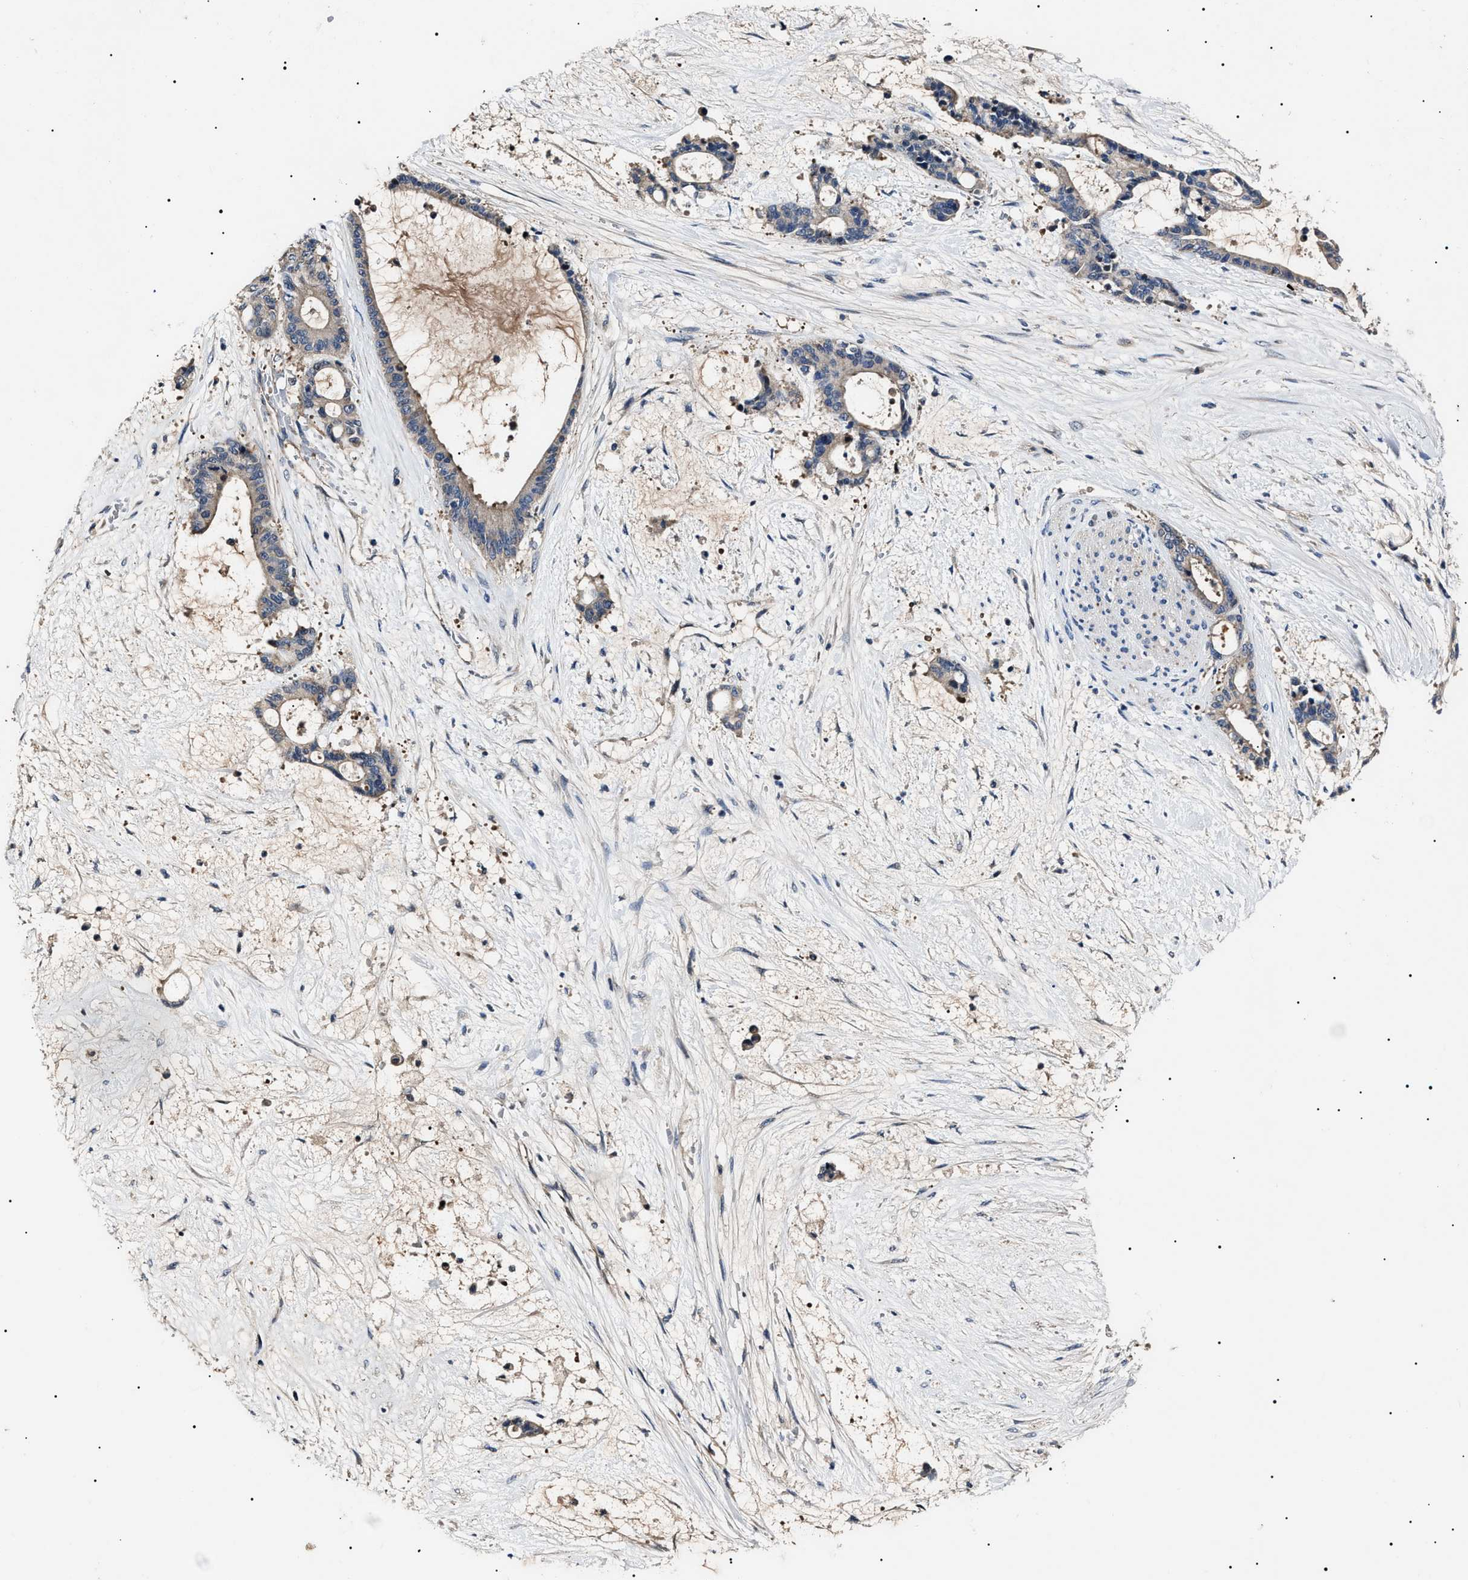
{"staining": {"intensity": "negative", "quantity": "none", "location": "none"}, "tissue": "liver cancer", "cell_type": "Tumor cells", "image_type": "cancer", "snomed": [{"axis": "morphology", "description": "Normal tissue, NOS"}, {"axis": "morphology", "description": "Cholangiocarcinoma"}, {"axis": "topography", "description": "Liver"}, {"axis": "topography", "description": "Peripheral nerve tissue"}], "caption": "Protein analysis of liver cancer shows no significant staining in tumor cells.", "gene": "IFT81", "patient": {"sex": "female", "age": 73}}